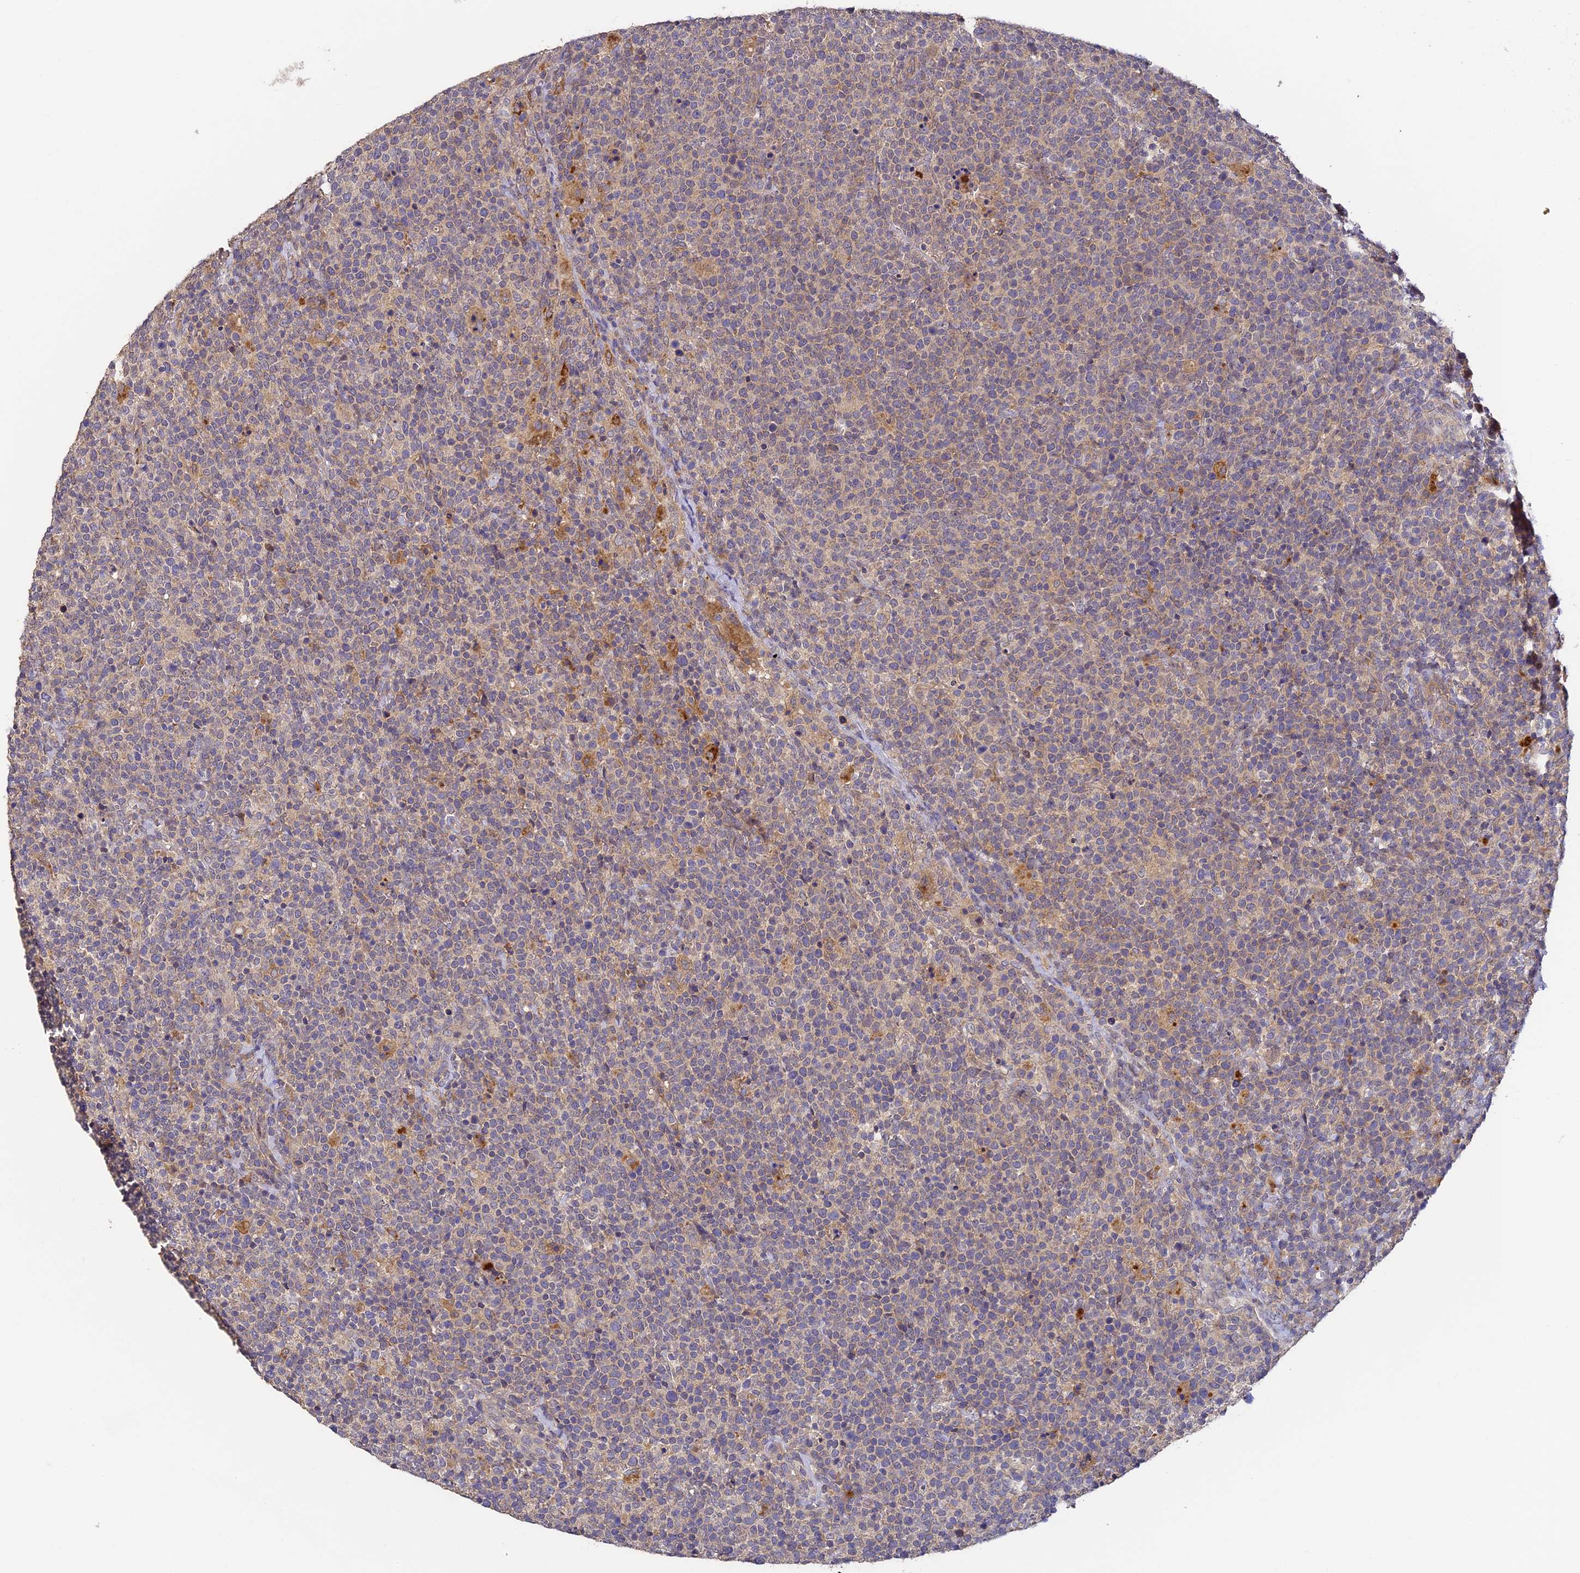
{"staining": {"intensity": "weak", "quantity": "25%-75%", "location": "cytoplasmic/membranous"}, "tissue": "lymphoma", "cell_type": "Tumor cells", "image_type": "cancer", "snomed": [{"axis": "morphology", "description": "Malignant lymphoma, non-Hodgkin's type, High grade"}, {"axis": "topography", "description": "Lymph node"}], "caption": "An image of lymphoma stained for a protein shows weak cytoplasmic/membranous brown staining in tumor cells.", "gene": "YAE1", "patient": {"sex": "male", "age": 61}}